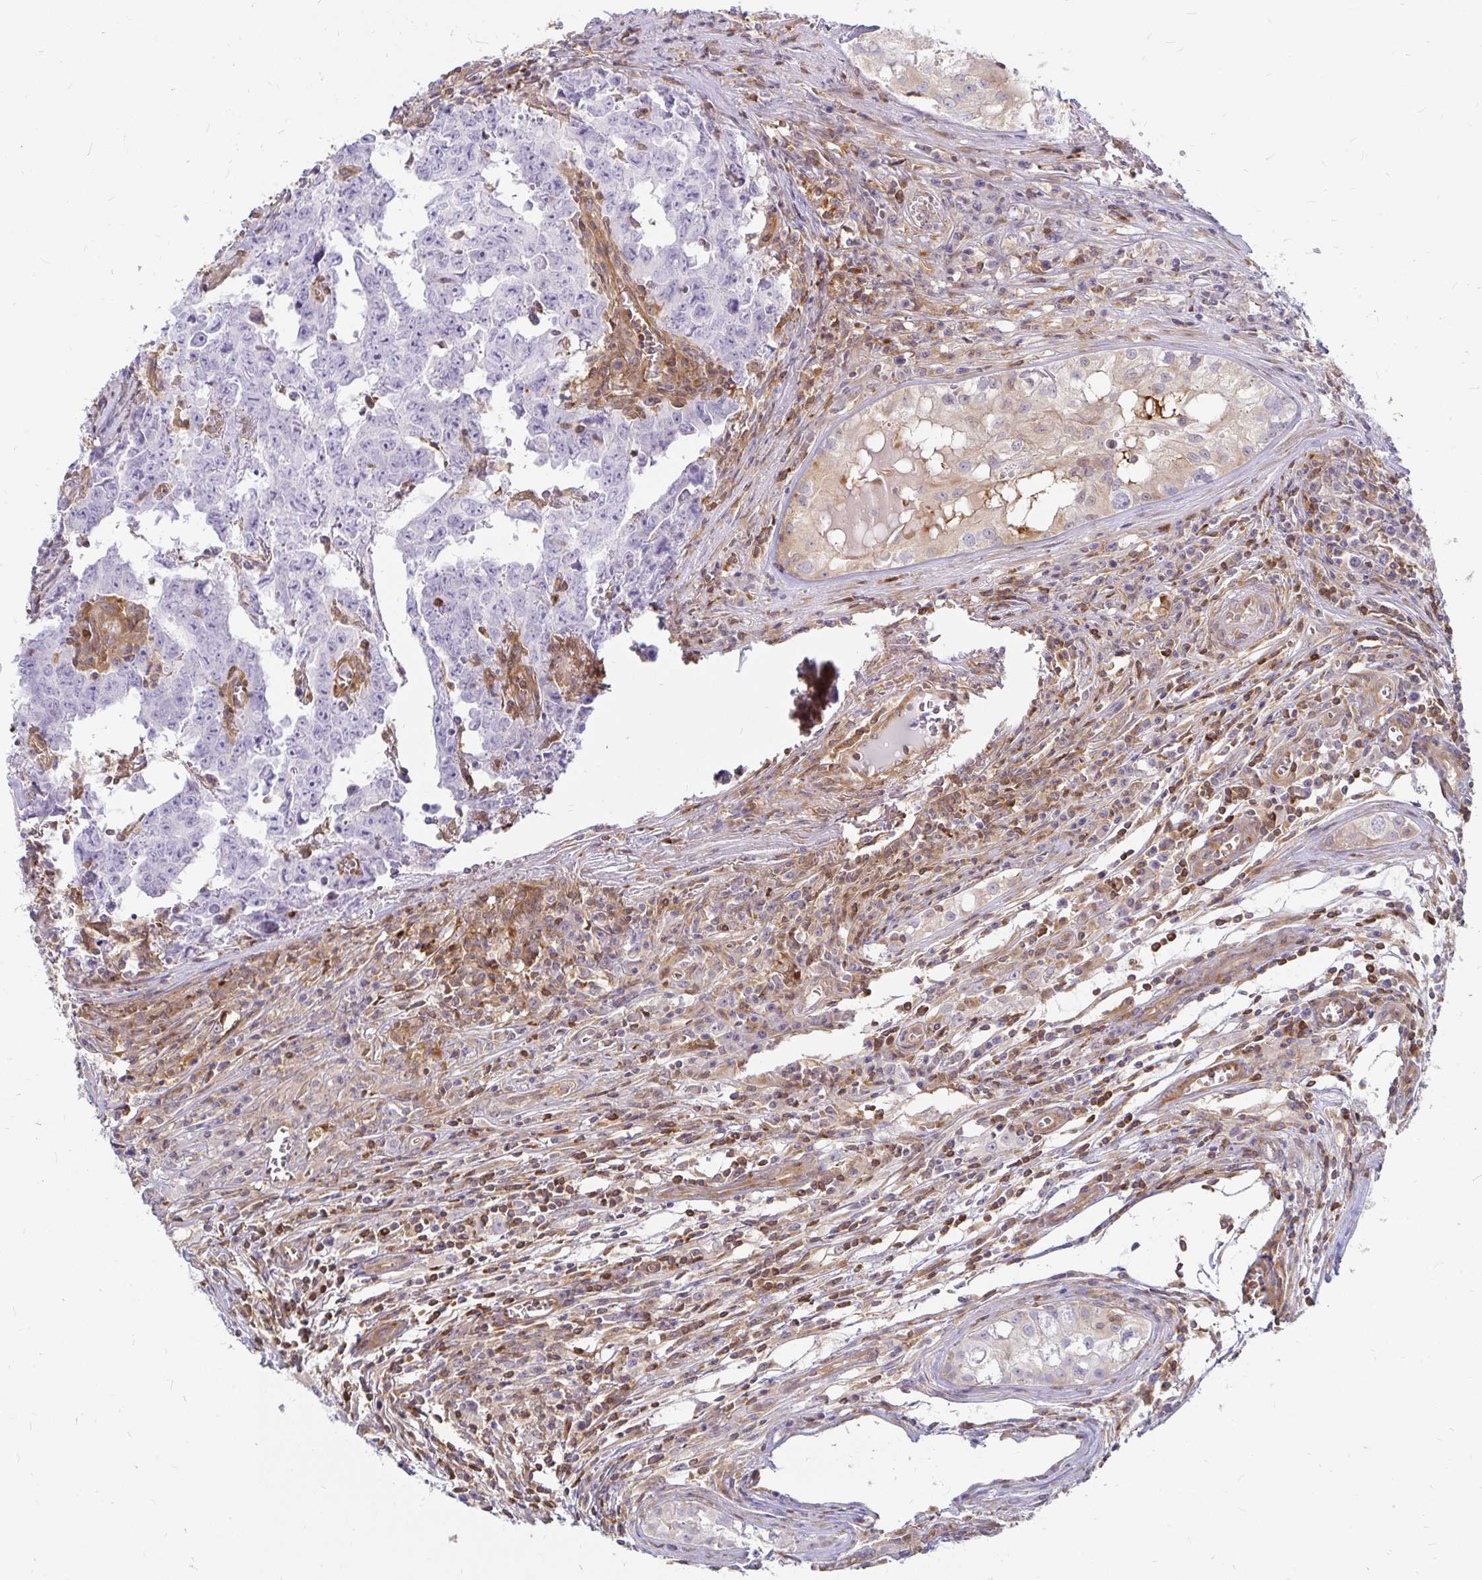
{"staining": {"intensity": "negative", "quantity": "none", "location": "none"}, "tissue": "testis cancer", "cell_type": "Tumor cells", "image_type": "cancer", "snomed": [{"axis": "morphology", "description": "Carcinoma, Embryonal, NOS"}, {"axis": "topography", "description": "Testis"}], "caption": "Tumor cells show no significant expression in embryonal carcinoma (testis).", "gene": "CAST", "patient": {"sex": "male", "age": 22}}